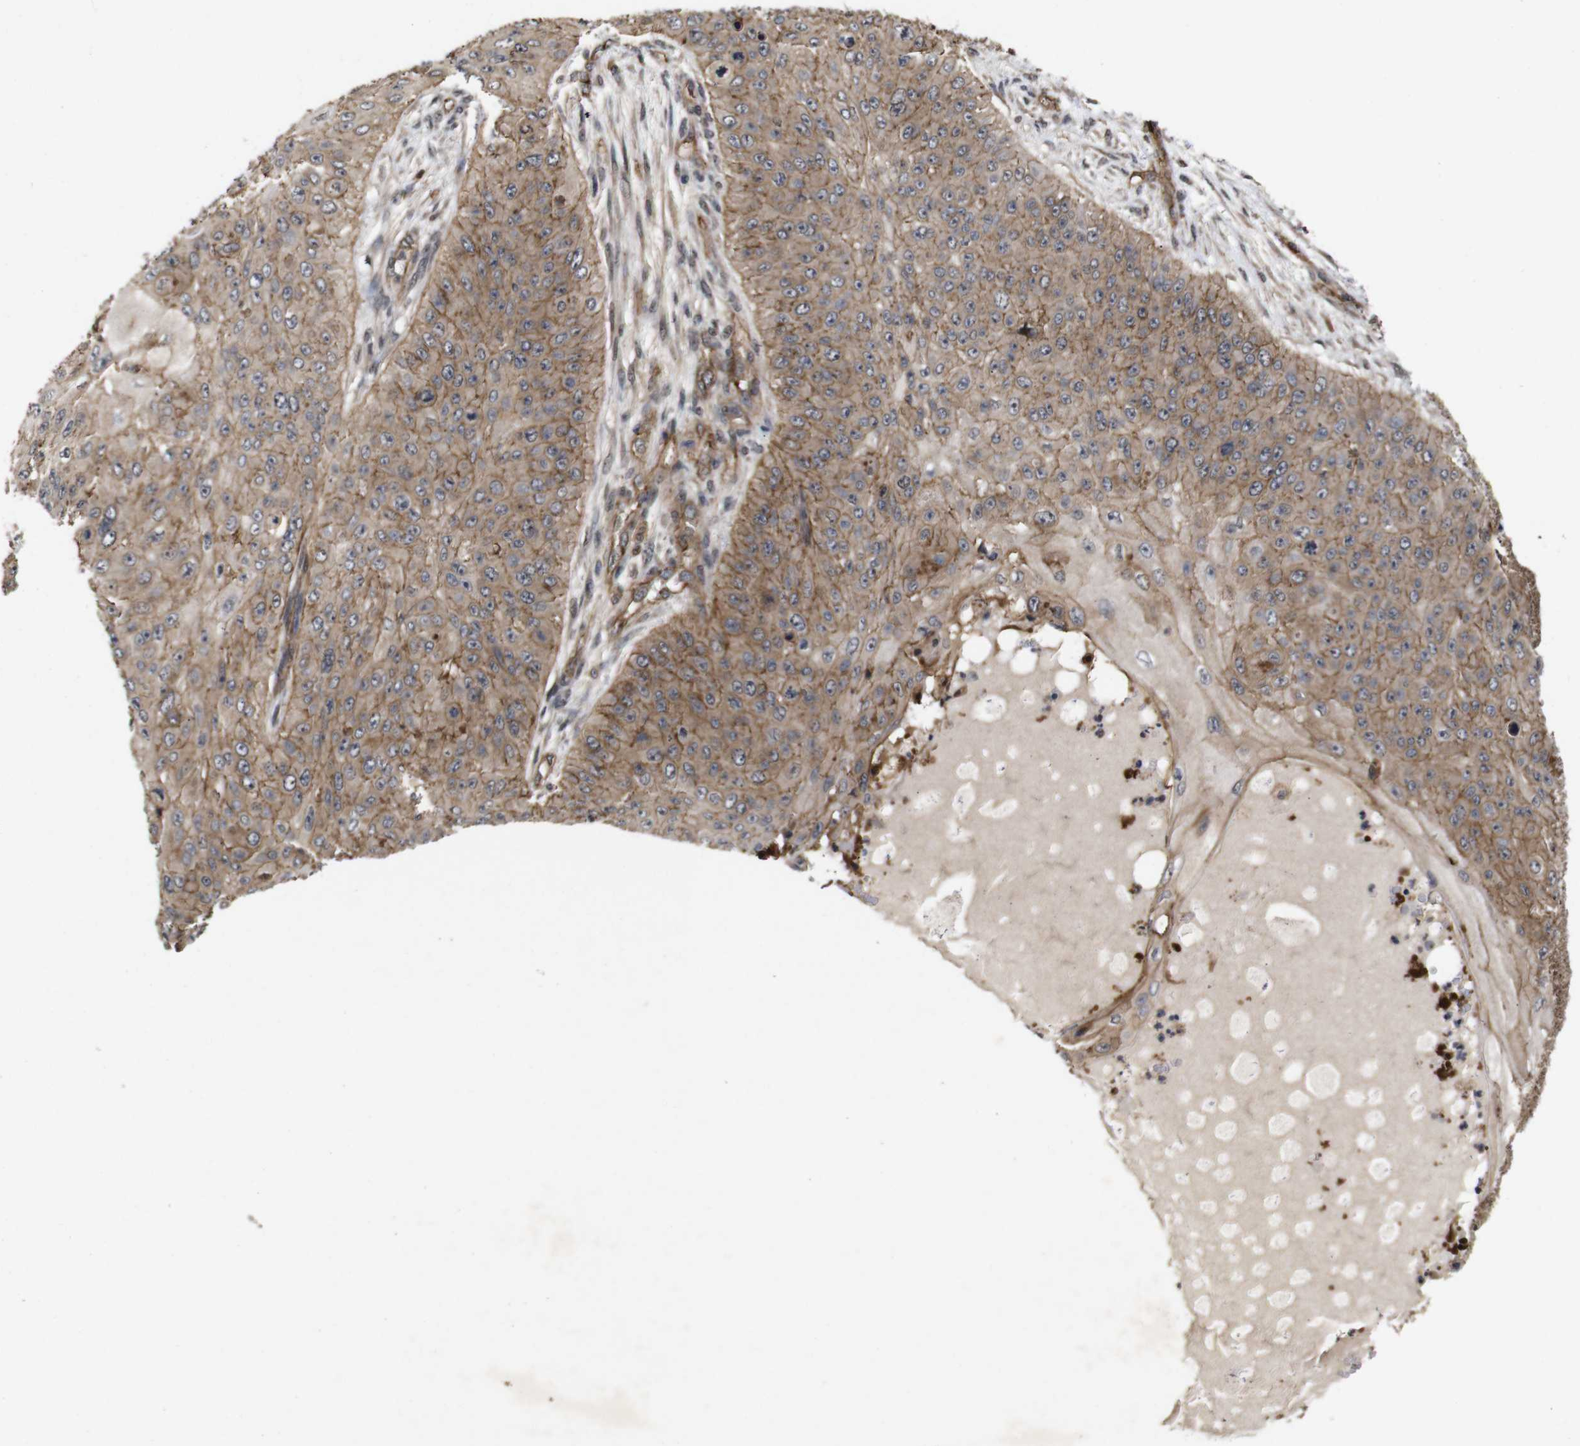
{"staining": {"intensity": "moderate", "quantity": ">75%", "location": "cytoplasmic/membranous"}, "tissue": "skin cancer", "cell_type": "Tumor cells", "image_type": "cancer", "snomed": [{"axis": "morphology", "description": "Squamous cell carcinoma, NOS"}, {"axis": "topography", "description": "Skin"}], "caption": "IHC histopathology image of neoplastic tissue: human skin cancer (squamous cell carcinoma) stained using immunohistochemistry (IHC) reveals medium levels of moderate protein expression localized specifically in the cytoplasmic/membranous of tumor cells, appearing as a cytoplasmic/membranous brown color.", "gene": "NANOS1", "patient": {"sex": "female", "age": 80}}